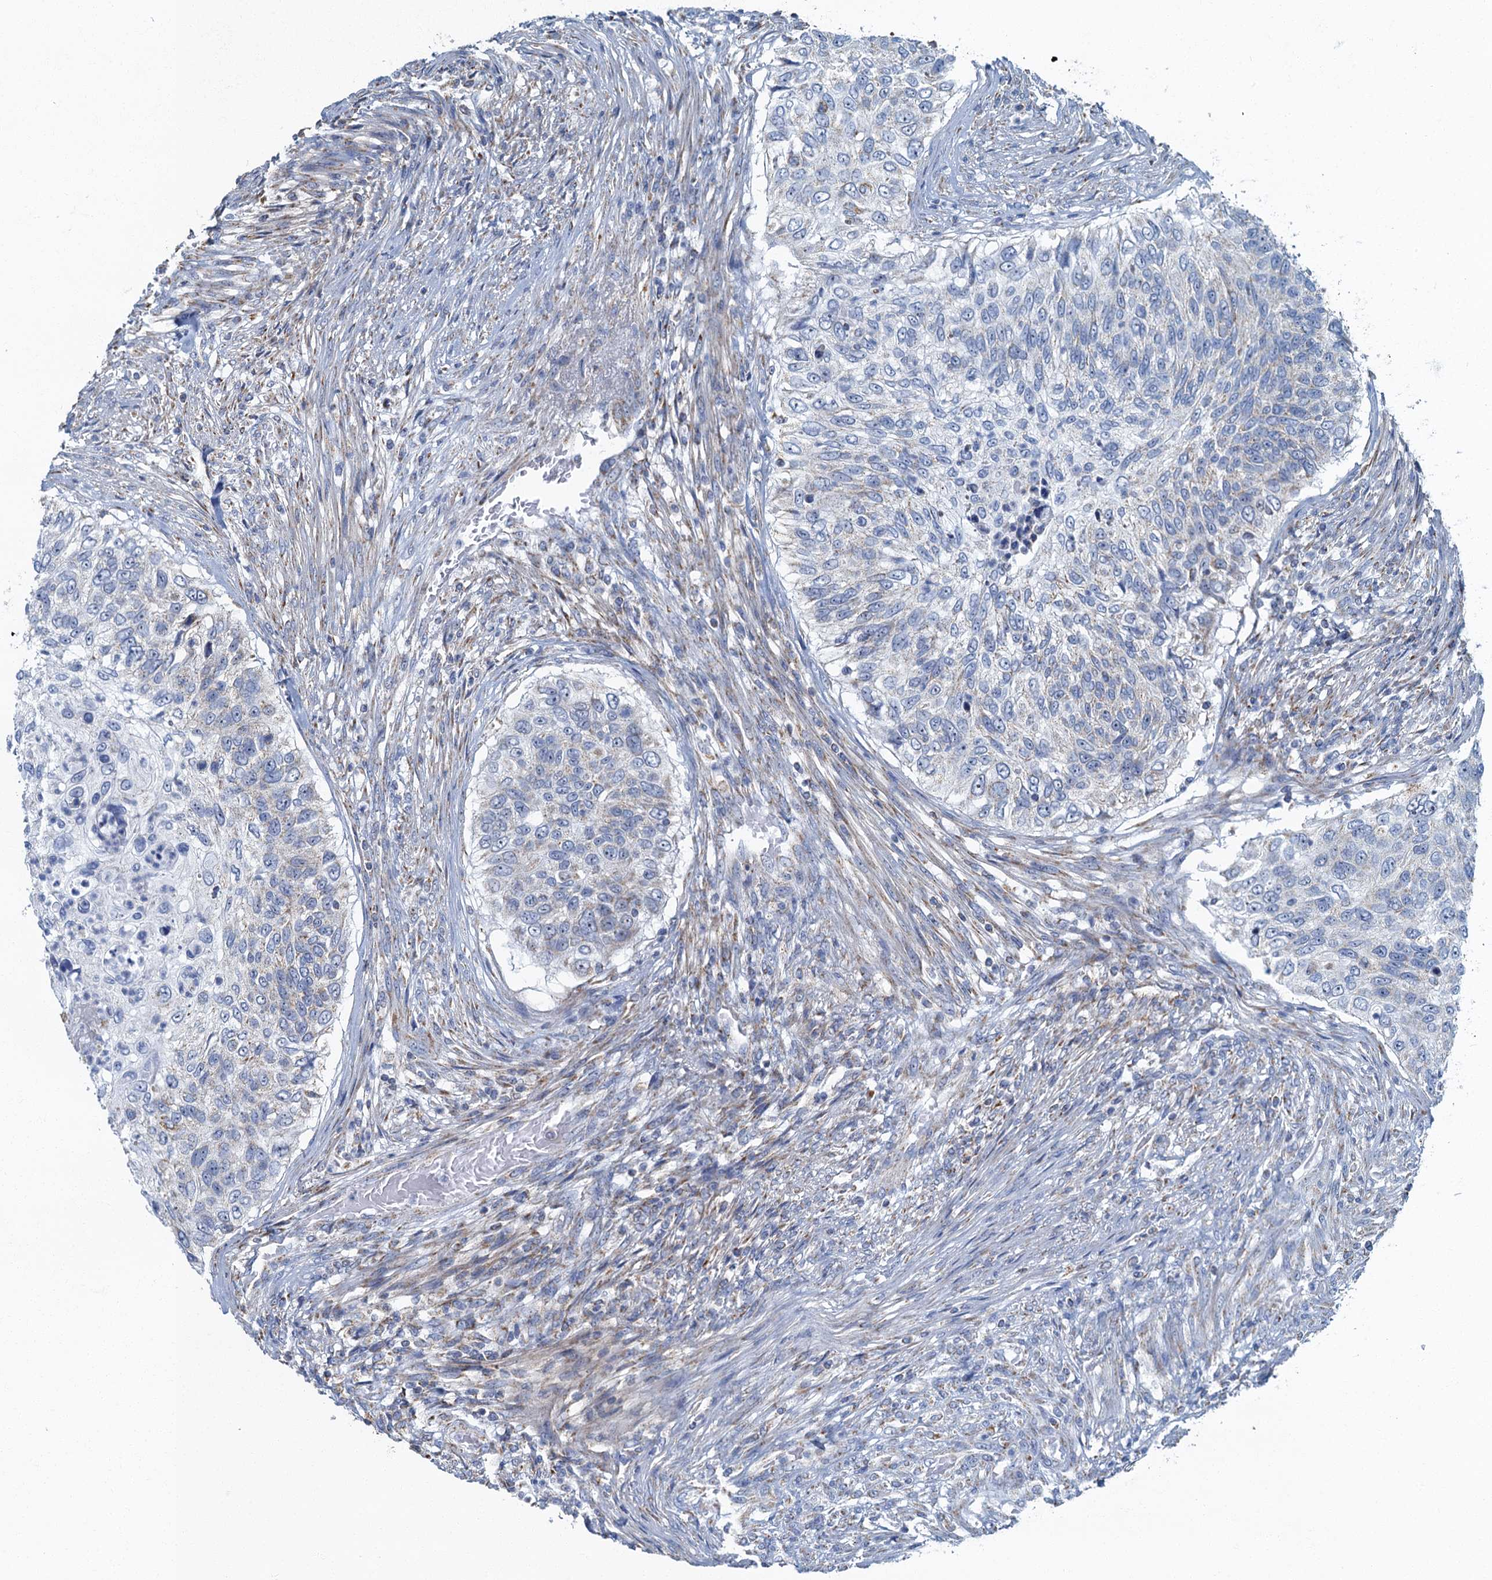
{"staining": {"intensity": "negative", "quantity": "none", "location": "none"}, "tissue": "urothelial cancer", "cell_type": "Tumor cells", "image_type": "cancer", "snomed": [{"axis": "morphology", "description": "Urothelial carcinoma, High grade"}, {"axis": "topography", "description": "Urinary bladder"}], "caption": "DAB (3,3'-diaminobenzidine) immunohistochemical staining of high-grade urothelial carcinoma shows no significant staining in tumor cells.", "gene": "RAD9B", "patient": {"sex": "female", "age": 60}}